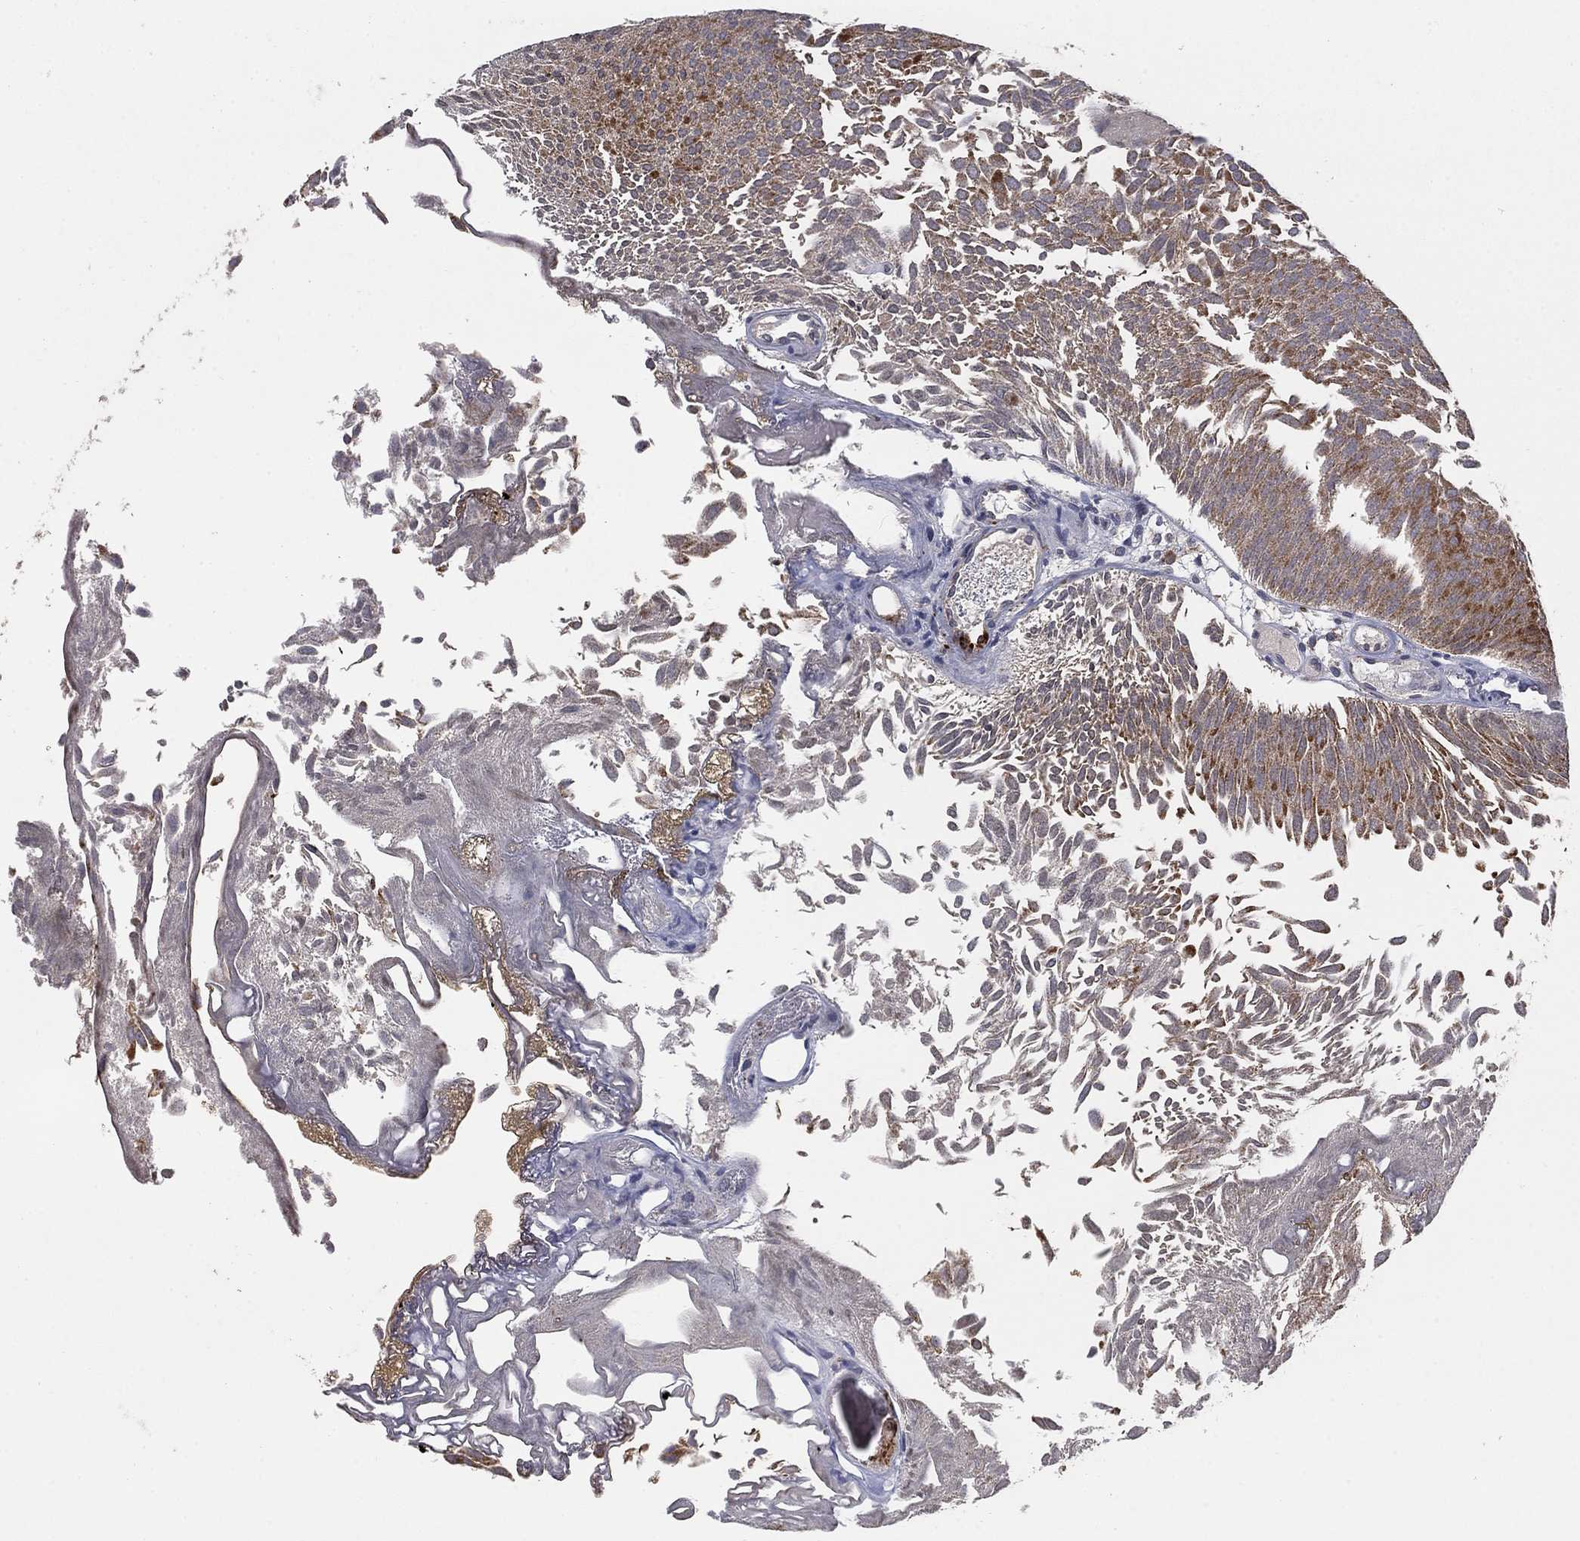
{"staining": {"intensity": "weak", "quantity": ">75%", "location": "cytoplasmic/membranous"}, "tissue": "urothelial cancer", "cell_type": "Tumor cells", "image_type": "cancer", "snomed": [{"axis": "morphology", "description": "Urothelial carcinoma, Low grade"}, {"axis": "topography", "description": "Urinary bladder"}], "caption": "This is a histology image of immunohistochemistry staining of urothelial carcinoma (low-grade), which shows weak expression in the cytoplasmic/membranous of tumor cells.", "gene": "GPSM1", "patient": {"sex": "male", "age": 52}}